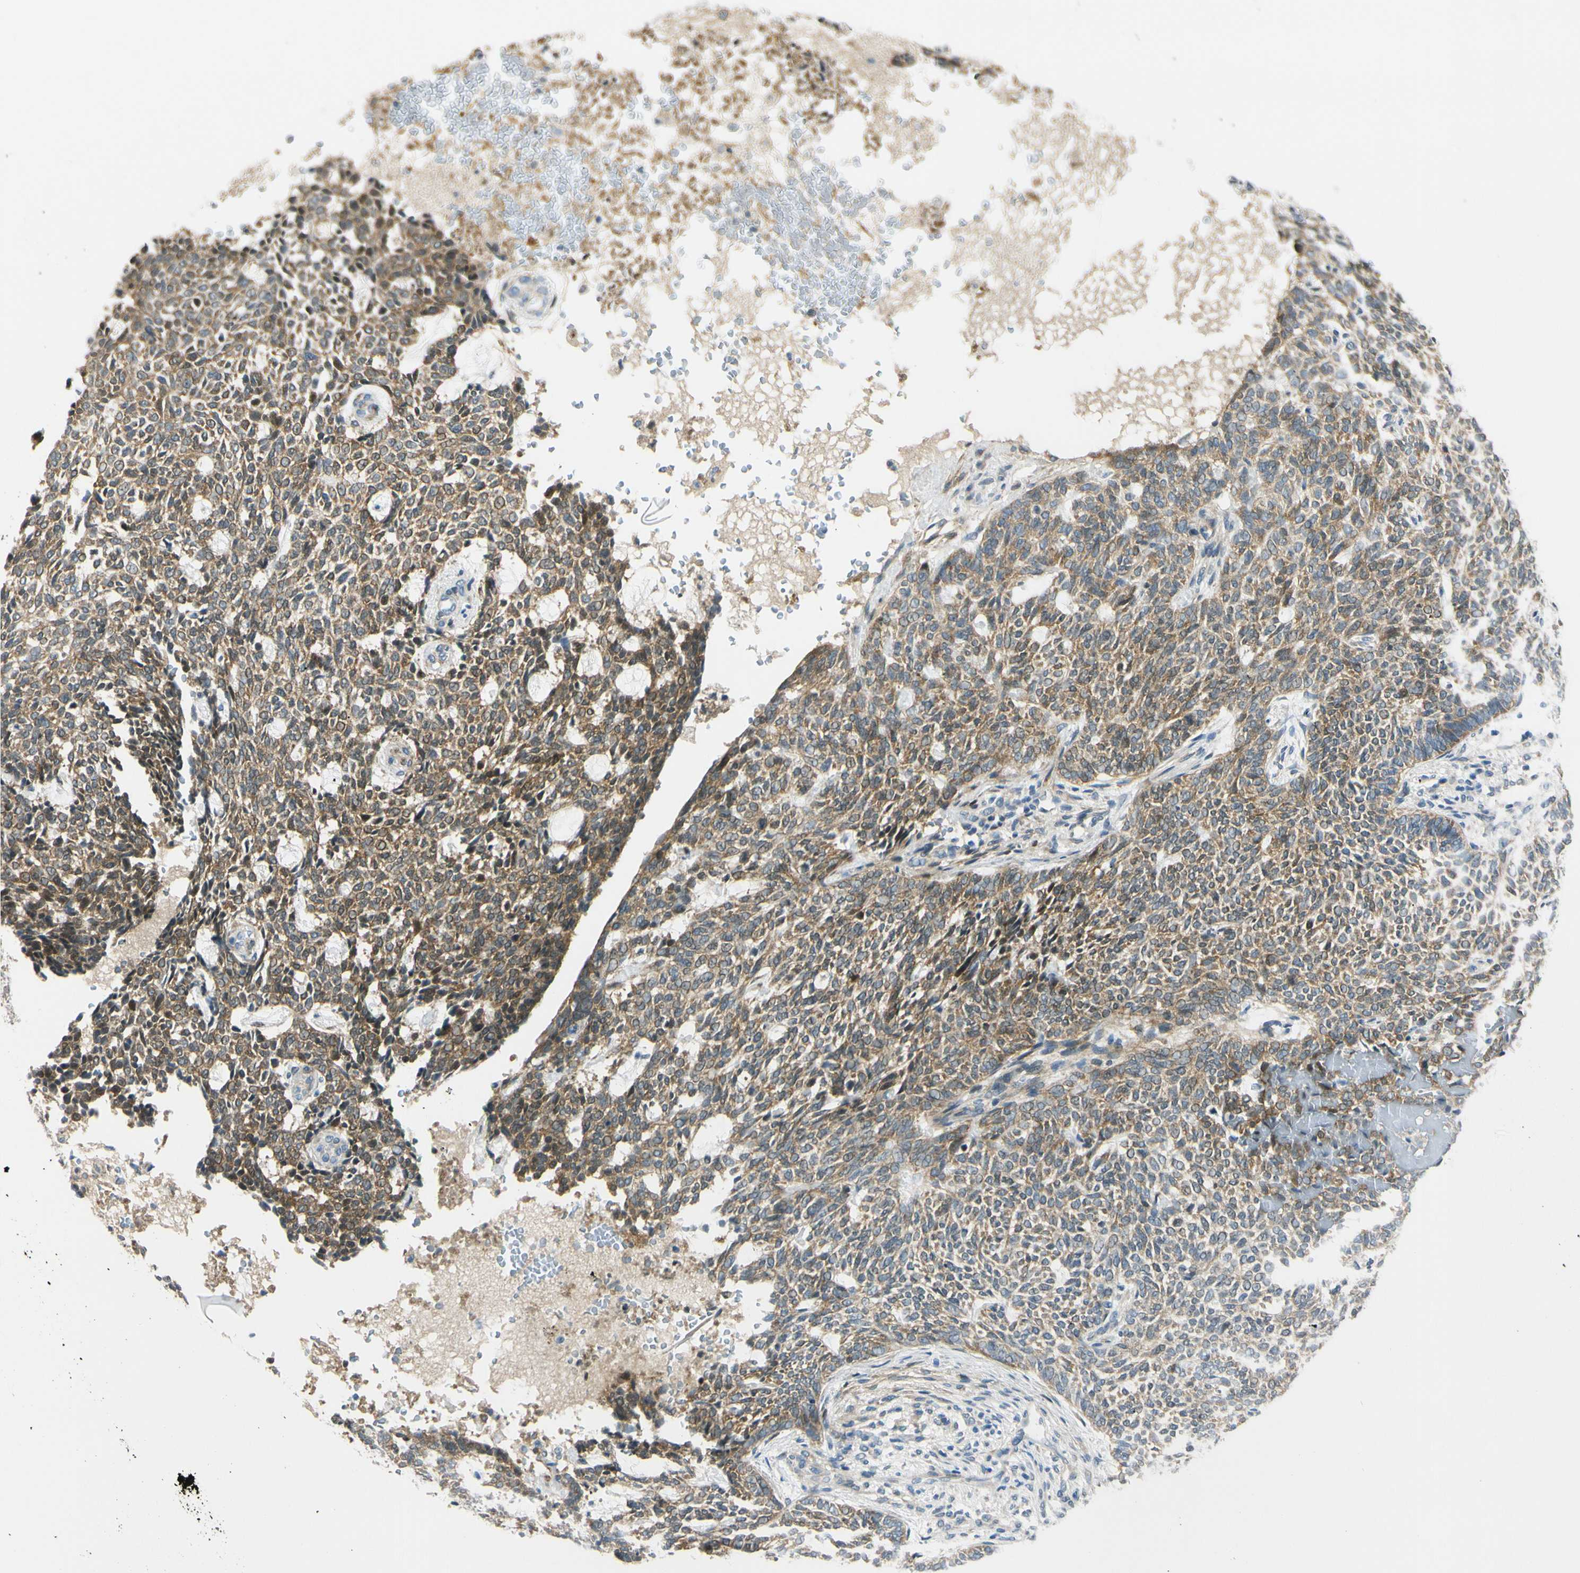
{"staining": {"intensity": "moderate", "quantity": "25%-75%", "location": "cytoplasmic/membranous"}, "tissue": "skin cancer", "cell_type": "Tumor cells", "image_type": "cancer", "snomed": [{"axis": "morphology", "description": "Basal cell carcinoma"}, {"axis": "topography", "description": "Skin"}], "caption": "Immunohistochemistry staining of skin cancer (basal cell carcinoma), which shows medium levels of moderate cytoplasmic/membranous expression in approximately 25%-75% of tumor cells indicating moderate cytoplasmic/membranous protein staining. The staining was performed using DAB (brown) for protein detection and nuclei were counterstained in hematoxylin (blue).", "gene": "FHL2", "patient": {"sex": "male", "age": 87}}